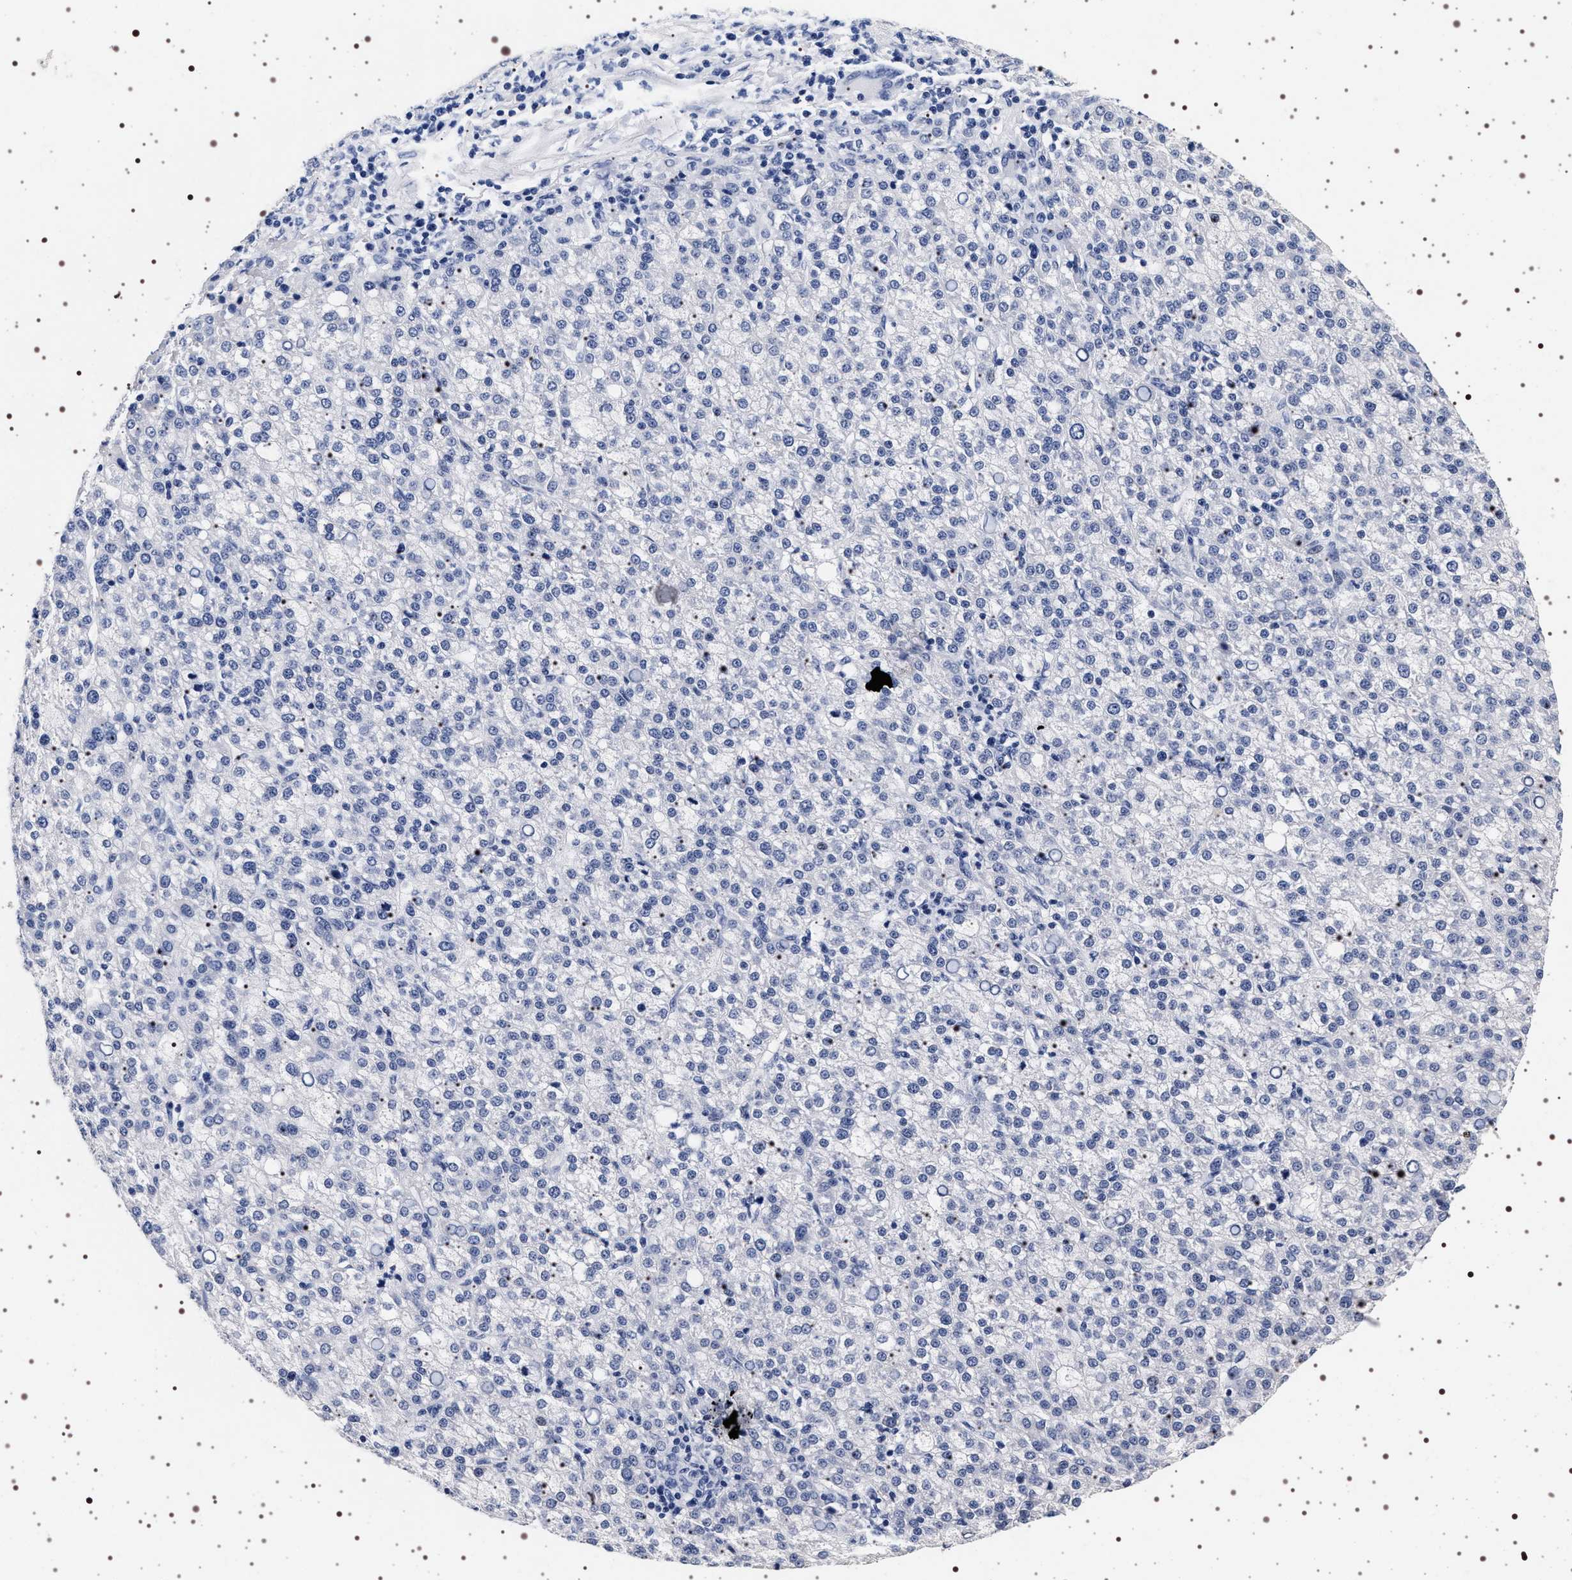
{"staining": {"intensity": "negative", "quantity": "none", "location": "none"}, "tissue": "liver cancer", "cell_type": "Tumor cells", "image_type": "cancer", "snomed": [{"axis": "morphology", "description": "Carcinoma, Hepatocellular, NOS"}, {"axis": "topography", "description": "Liver"}], "caption": "Tumor cells show no significant expression in liver cancer.", "gene": "SYN1", "patient": {"sex": "female", "age": 58}}